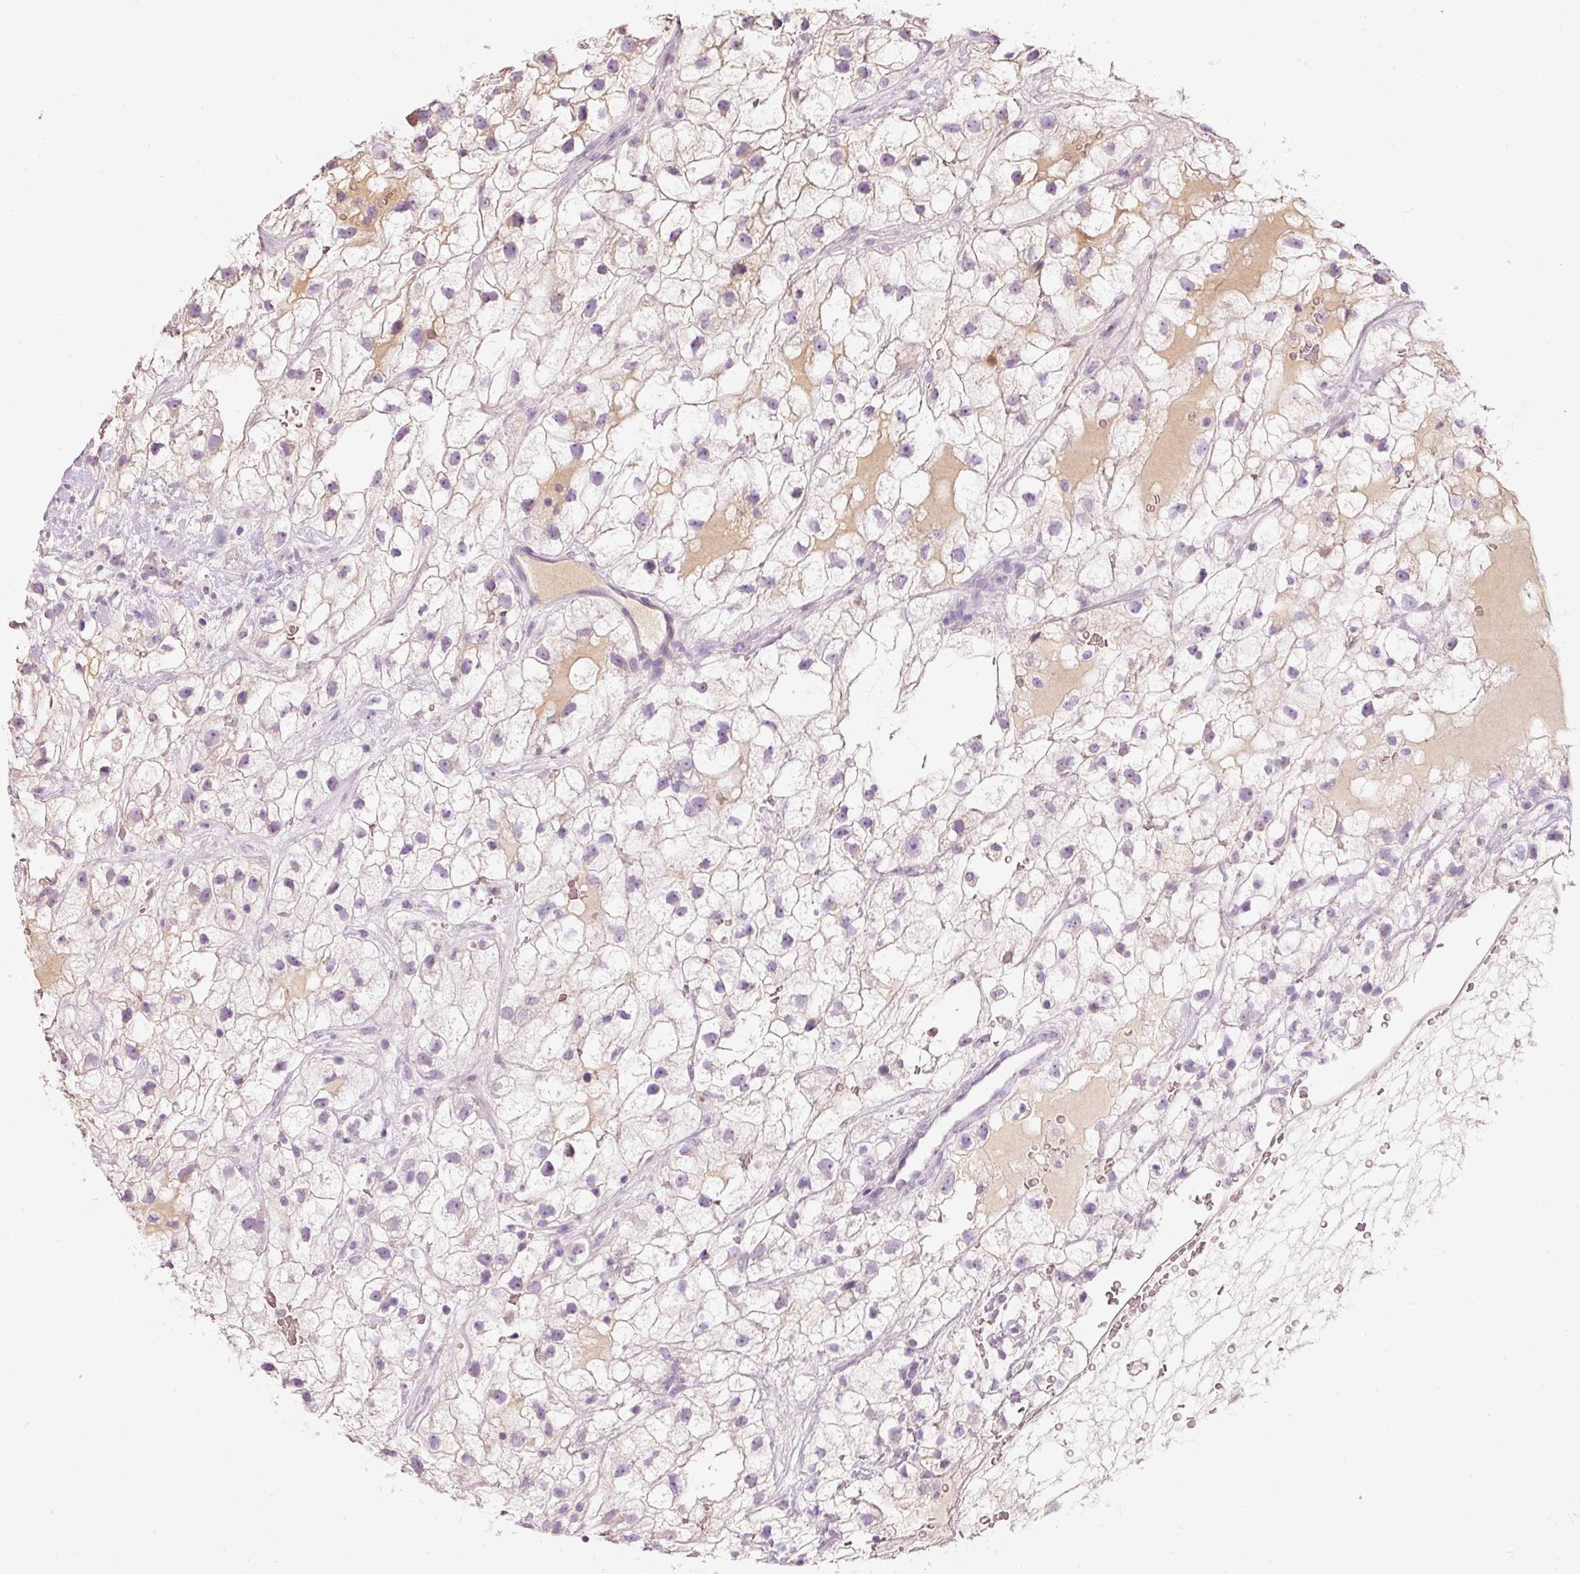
{"staining": {"intensity": "weak", "quantity": "<25%", "location": "cytoplasmic/membranous"}, "tissue": "renal cancer", "cell_type": "Tumor cells", "image_type": "cancer", "snomed": [{"axis": "morphology", "description": "Adenocarcinoma, NOS"}, {"axis": "topography", "description": "Kidney"}], "caption": "The histopathology image exhibits no significant expression in tumor cells of renal adenocarcinoma. Brightfield microscopy of IHC stained with DAB (brown) and hematoxylin (blue), captured at high magnification.", "gene": "PSENEN", "patient": {"sex": "male", "age": 59}}